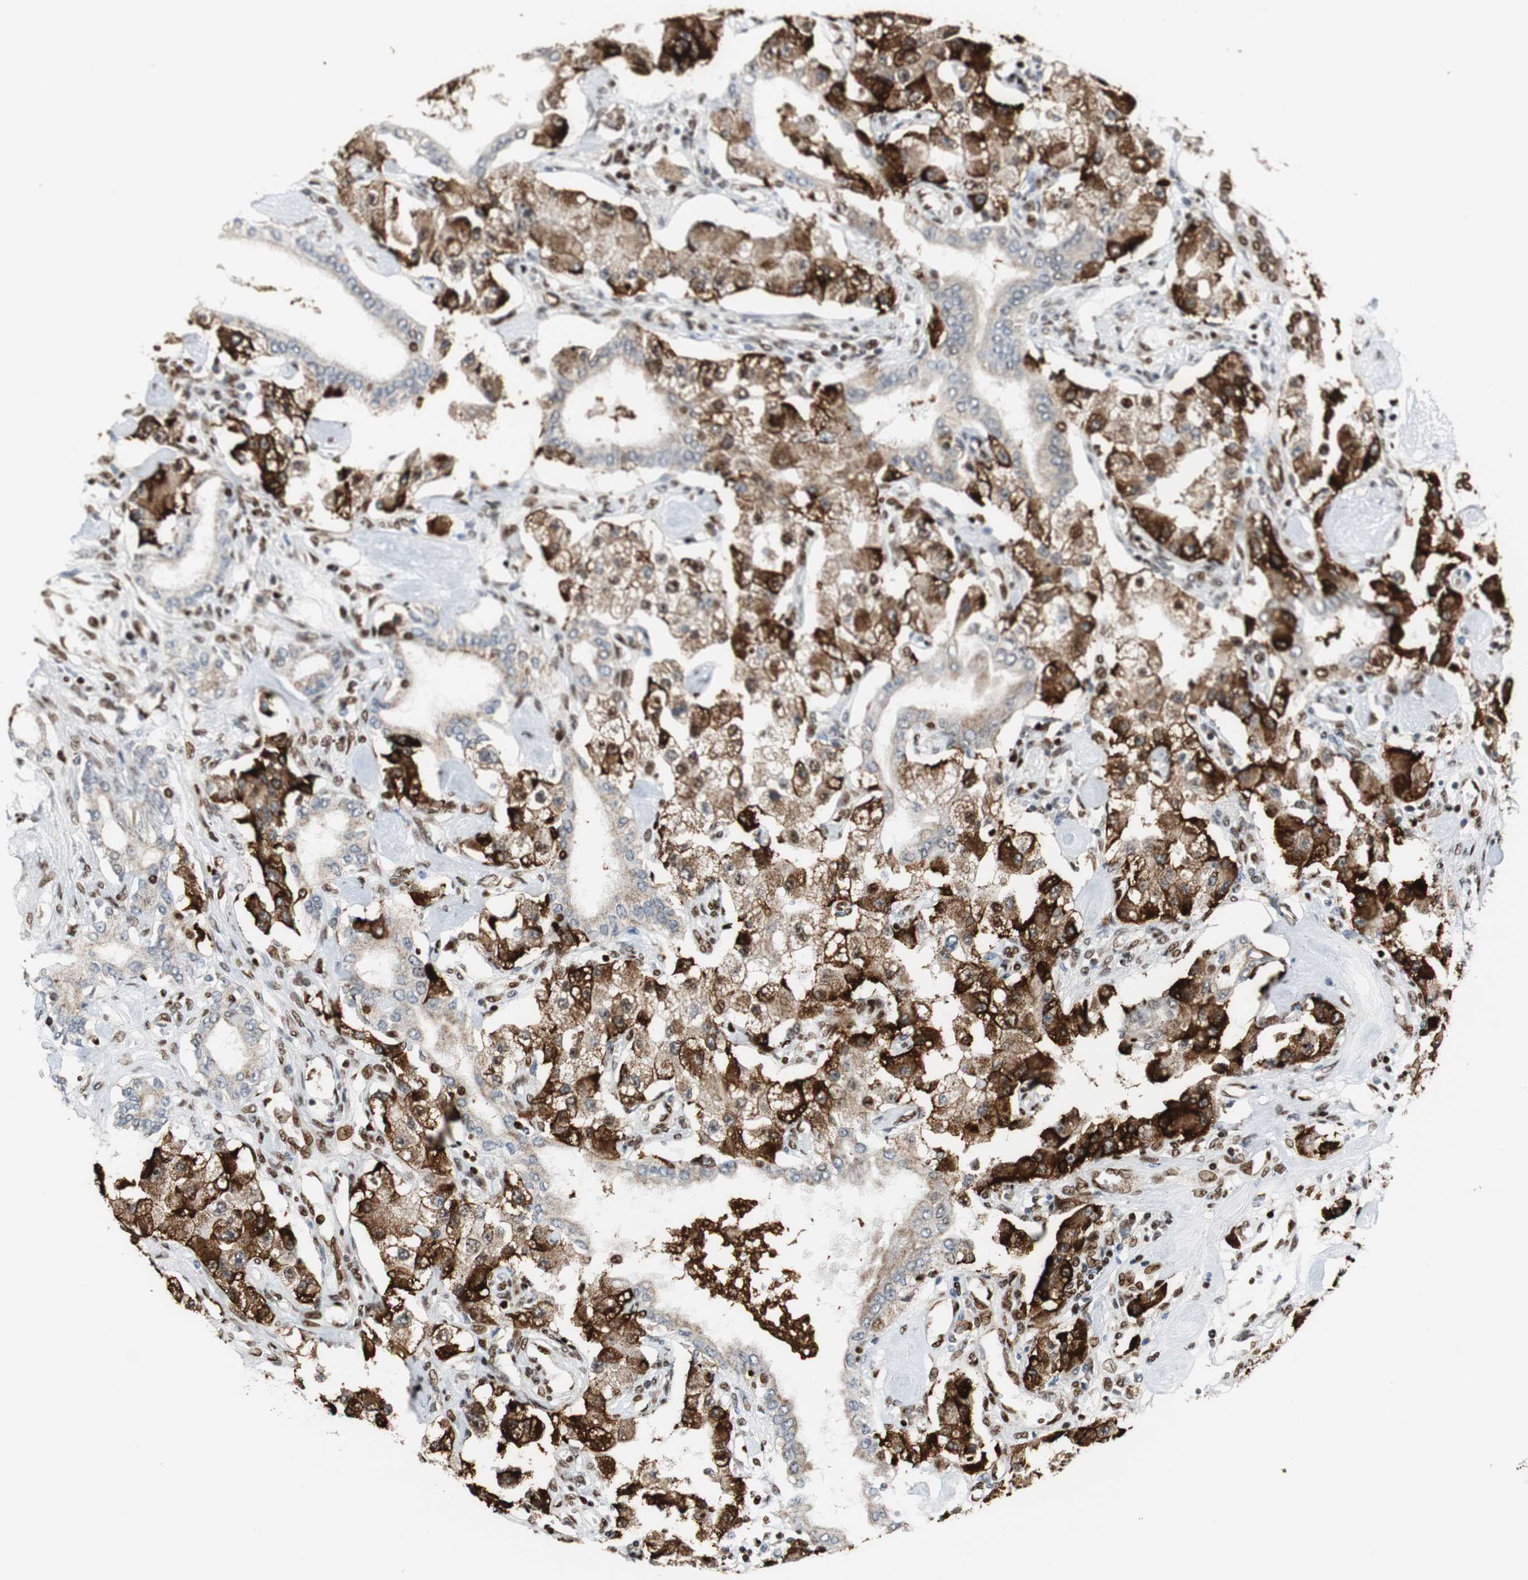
{"staining": {"intensity": "strong", "quantity": "25%-75%", "location": "cytoplasmic/membranous"}, "tissue": "carcinoid", "cell_type": "Tumor cells", "image_type": "cancer", "snomed": [{"axis": "morphology", "description": "Carcinoid, malignant, NOS"}, {"axis": "topography", "description": "Pancreas"}], "caption": "Protein analysis of carcinoid (malignant) tissue shows strong cytoplasmic/membranous staining in approximately 25%-75% of tumor cells.", "gene": "HDAC1", "patient": {"sex": "male", "age": 41}}